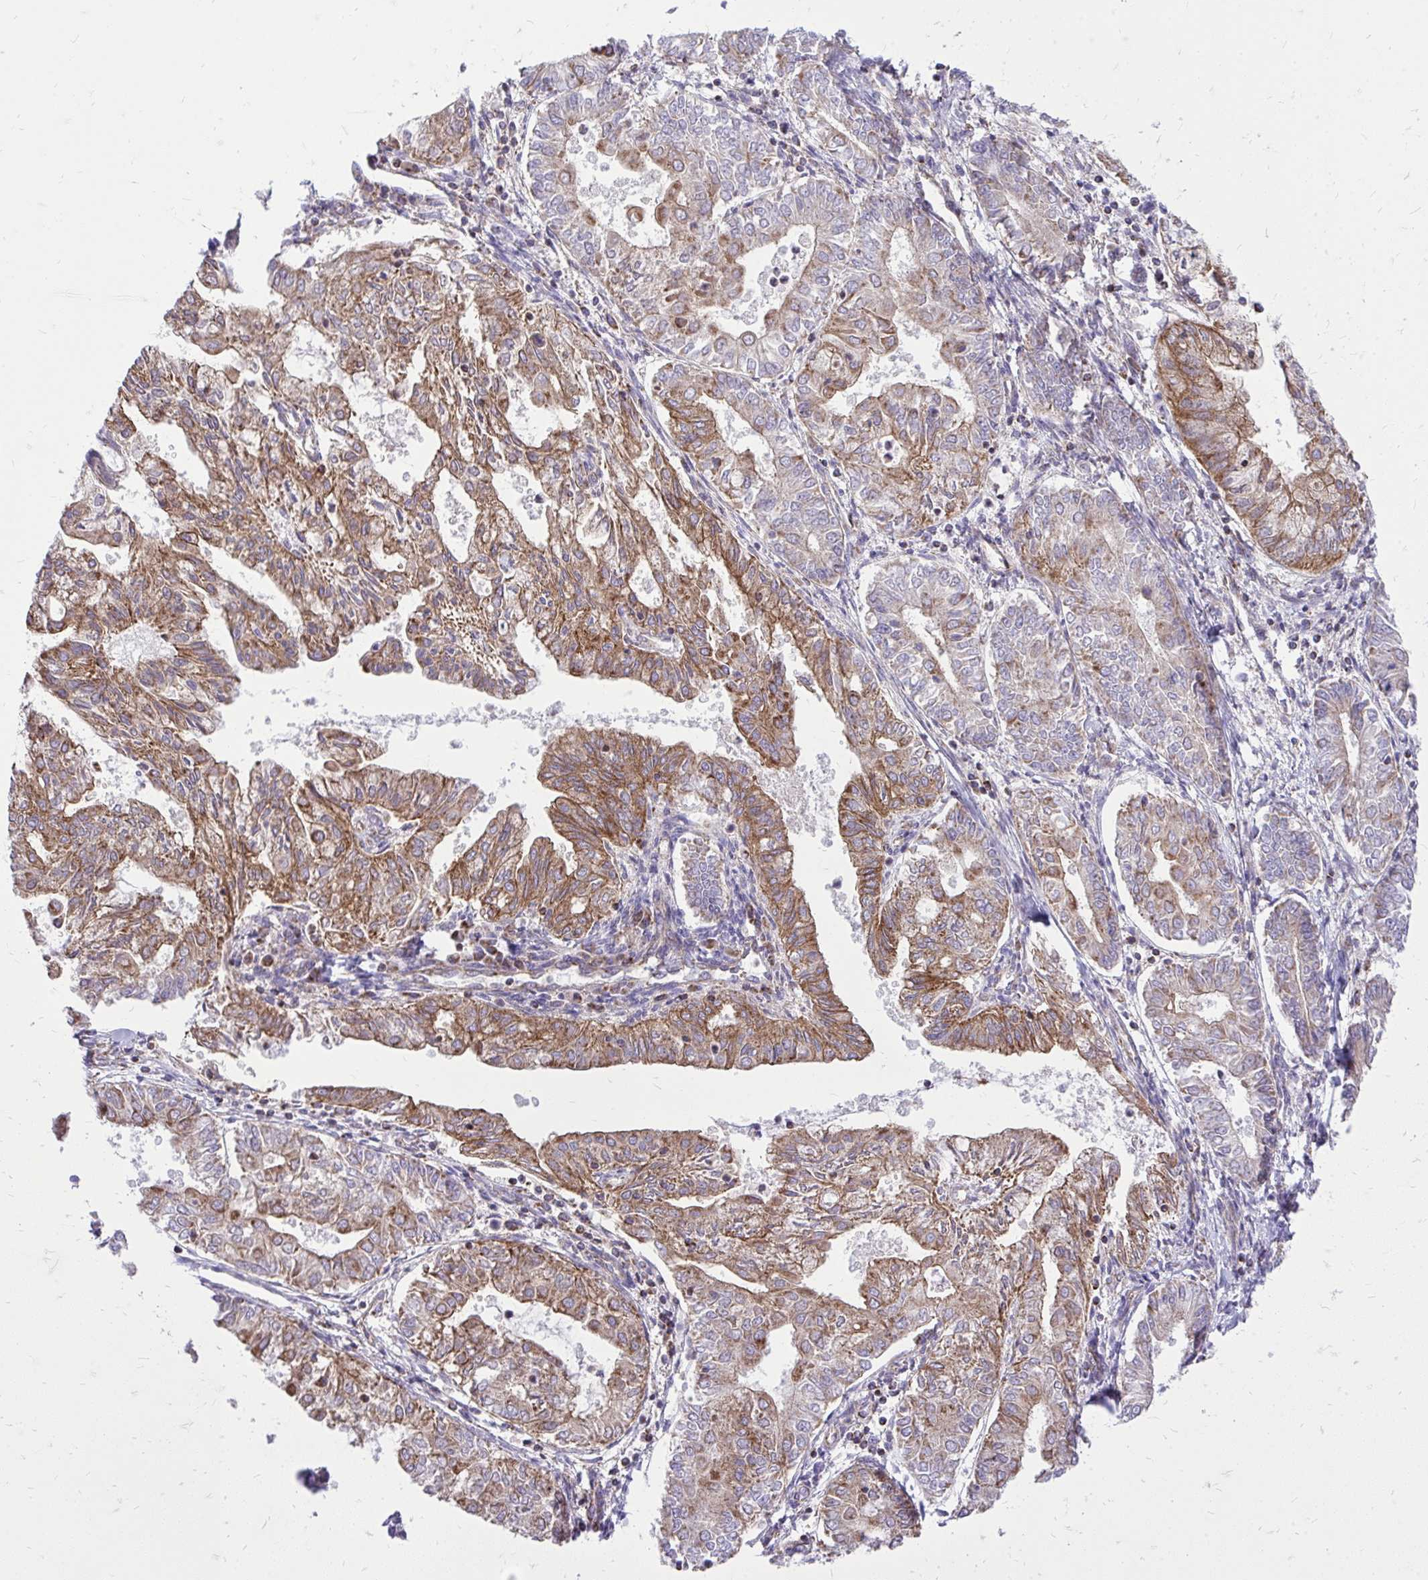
{"staining": {"intensity": "moderate", "quantity": ">75%", "location": "cytoplasmic/membranous"}, "tissue": "endometrial cancer", "cell_type": "Tumor cells", "image_type": "cancer", "snomed": [{"axis": "morphology", "description": "Adenocarcinoma, NOS"}, {"axis": "topography", "description": "Endometrium"}], "caption": "Tumor cells demonstrate medium levels of moderate cytoplasmic/membranous positivity in about >75% of cells in endometrial adenocarcinoma.", "gene": "SPTBN2", "patient": {"sex": "female", "age": 68}}